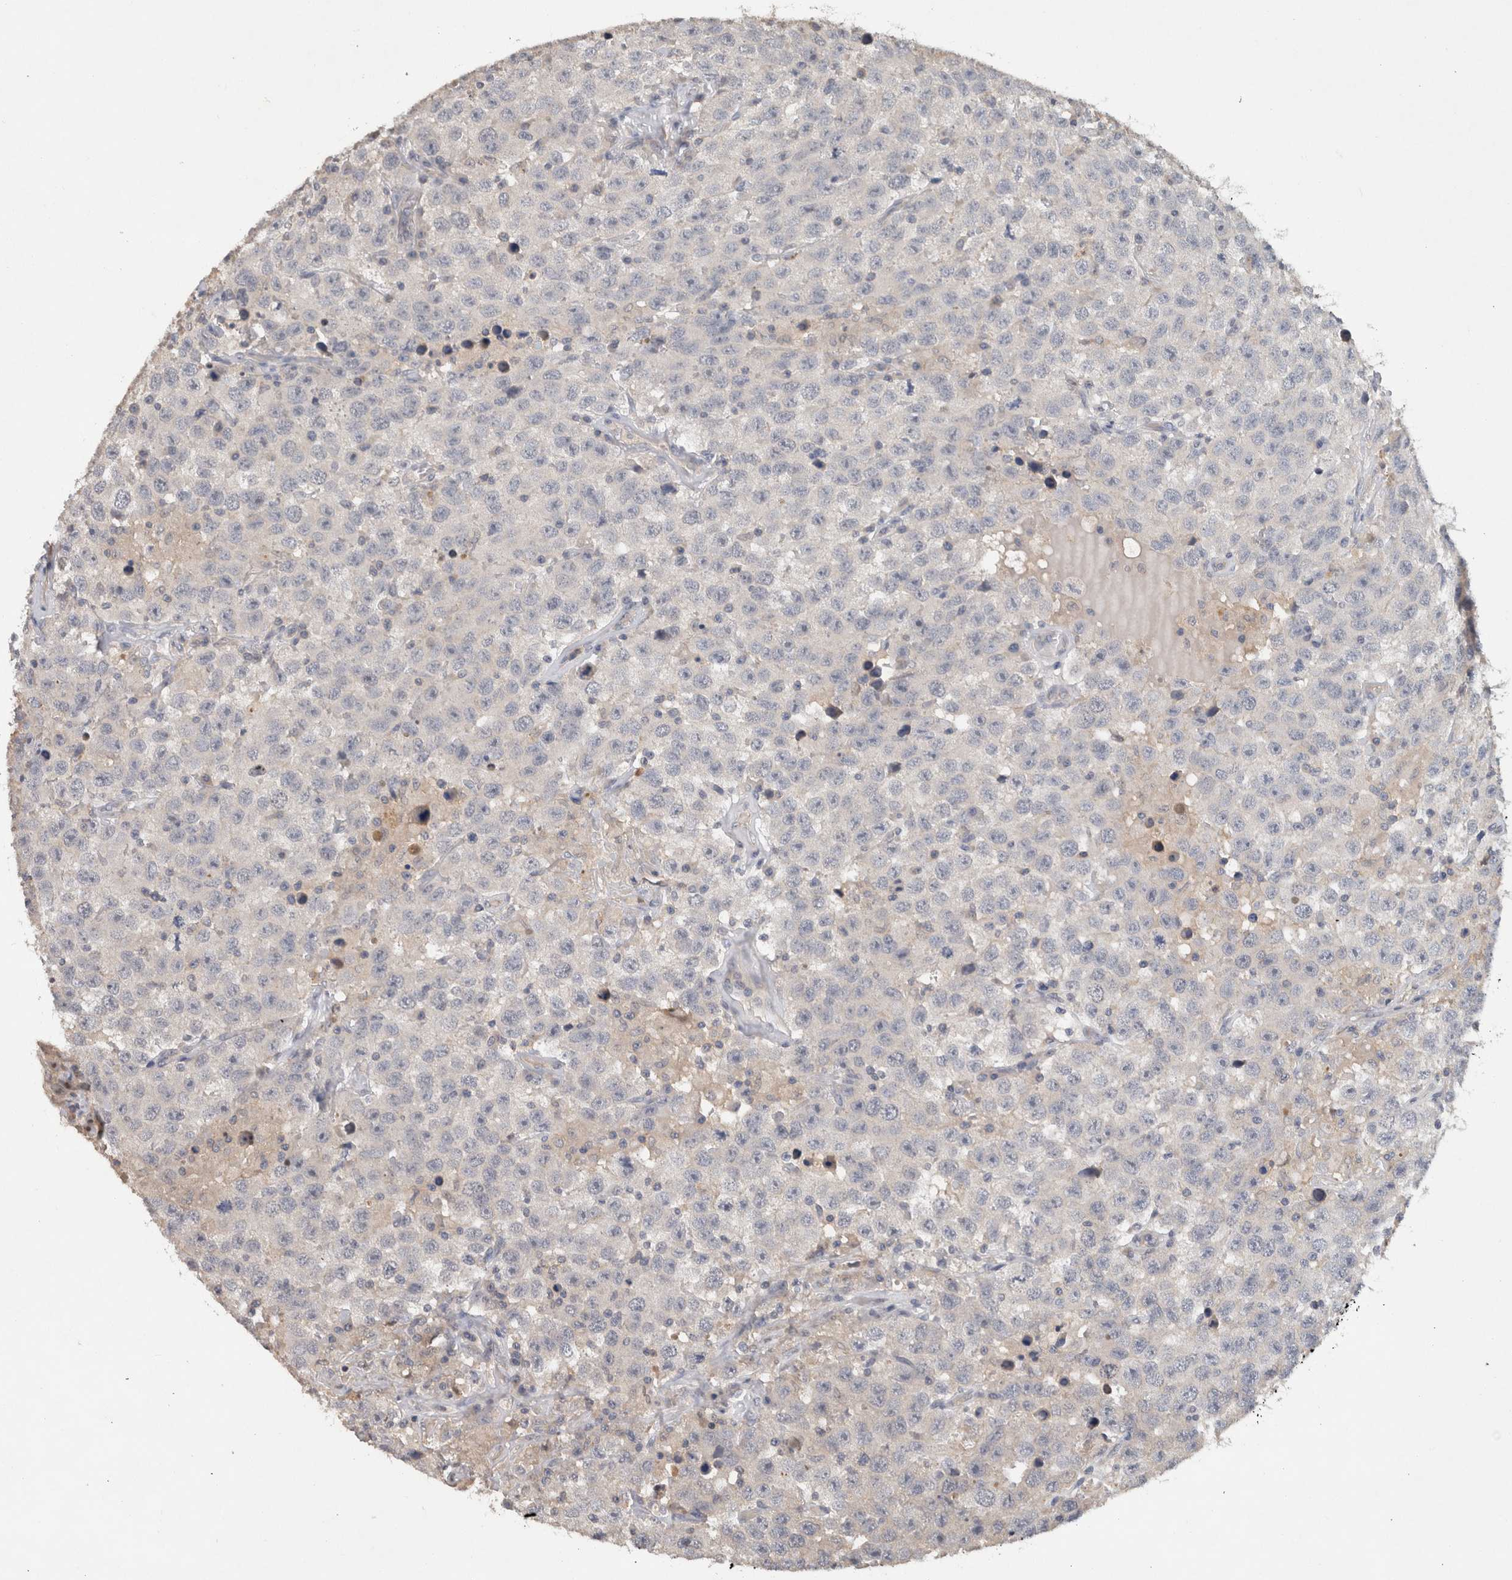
{"staining": {"intensity": "negative", "quantity": "none", "location": "none"}, "tissue": "testis cancer", "cell_type": "Tumor cells", "image_type": "cancer", "snomed": [{"axis": "morphology", "description": "Seminoma, NOS"}, {"axis": "topography", "description": "Testis"}], "caption": "Testis cancer (seminoma) was stained to show a protein in brown. There is no significant staining in tumor cells. (Stains: DAB IHC with hematoxylin counter stain, Microscopy: brightfield microscopy at high magnification).", "gene": "HEXD", "patient": {"sex": "male", "age": 41}}